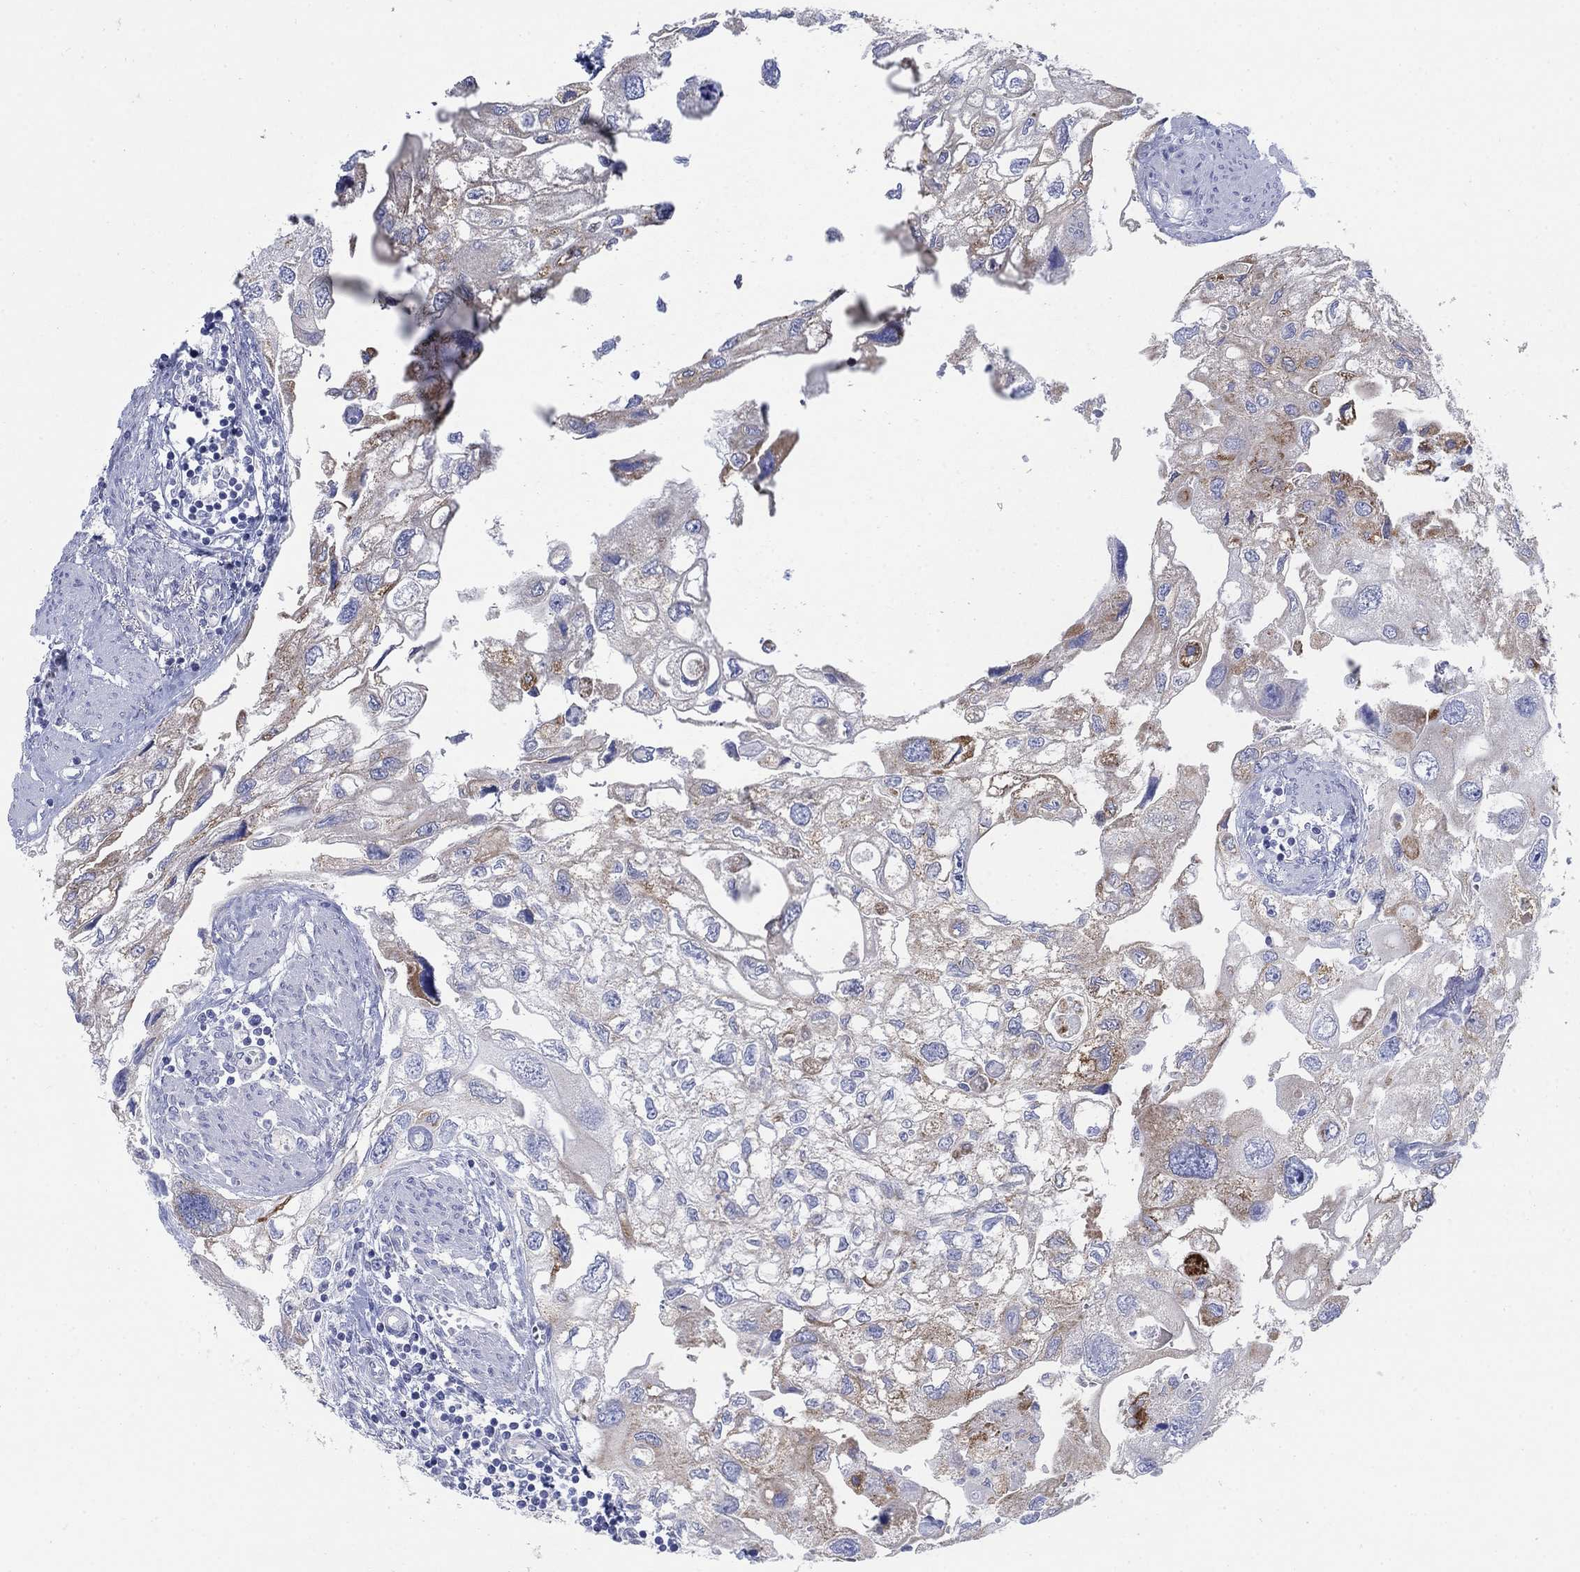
{"staining": {"intensity": "moderate", "quantity": "<25%", "location": "cytoplasmic/membranous"}, "tissue": "urothelial cancer", "cell_type": "Tumor cells", "image_type": "cancer", "snomed": [{"axis": "morphology", "description": "Urothelial carcinoma, High grade"}, {"axis": "topography", "description": "Urinary bladder"}], "caption": "Immunohistochemistry micrograph of neoplastic tissue: human urothelial cancer stained using immunohistochemistry (IHC) displays low levels of moderate protein expression localized specifically in the cytoplasmic/membranous of tumor cells, appearing as a cytoplasmic/membranous brown color.", "gene": "SCCPDH", "patient": {"sex": "male", "age": 59}}